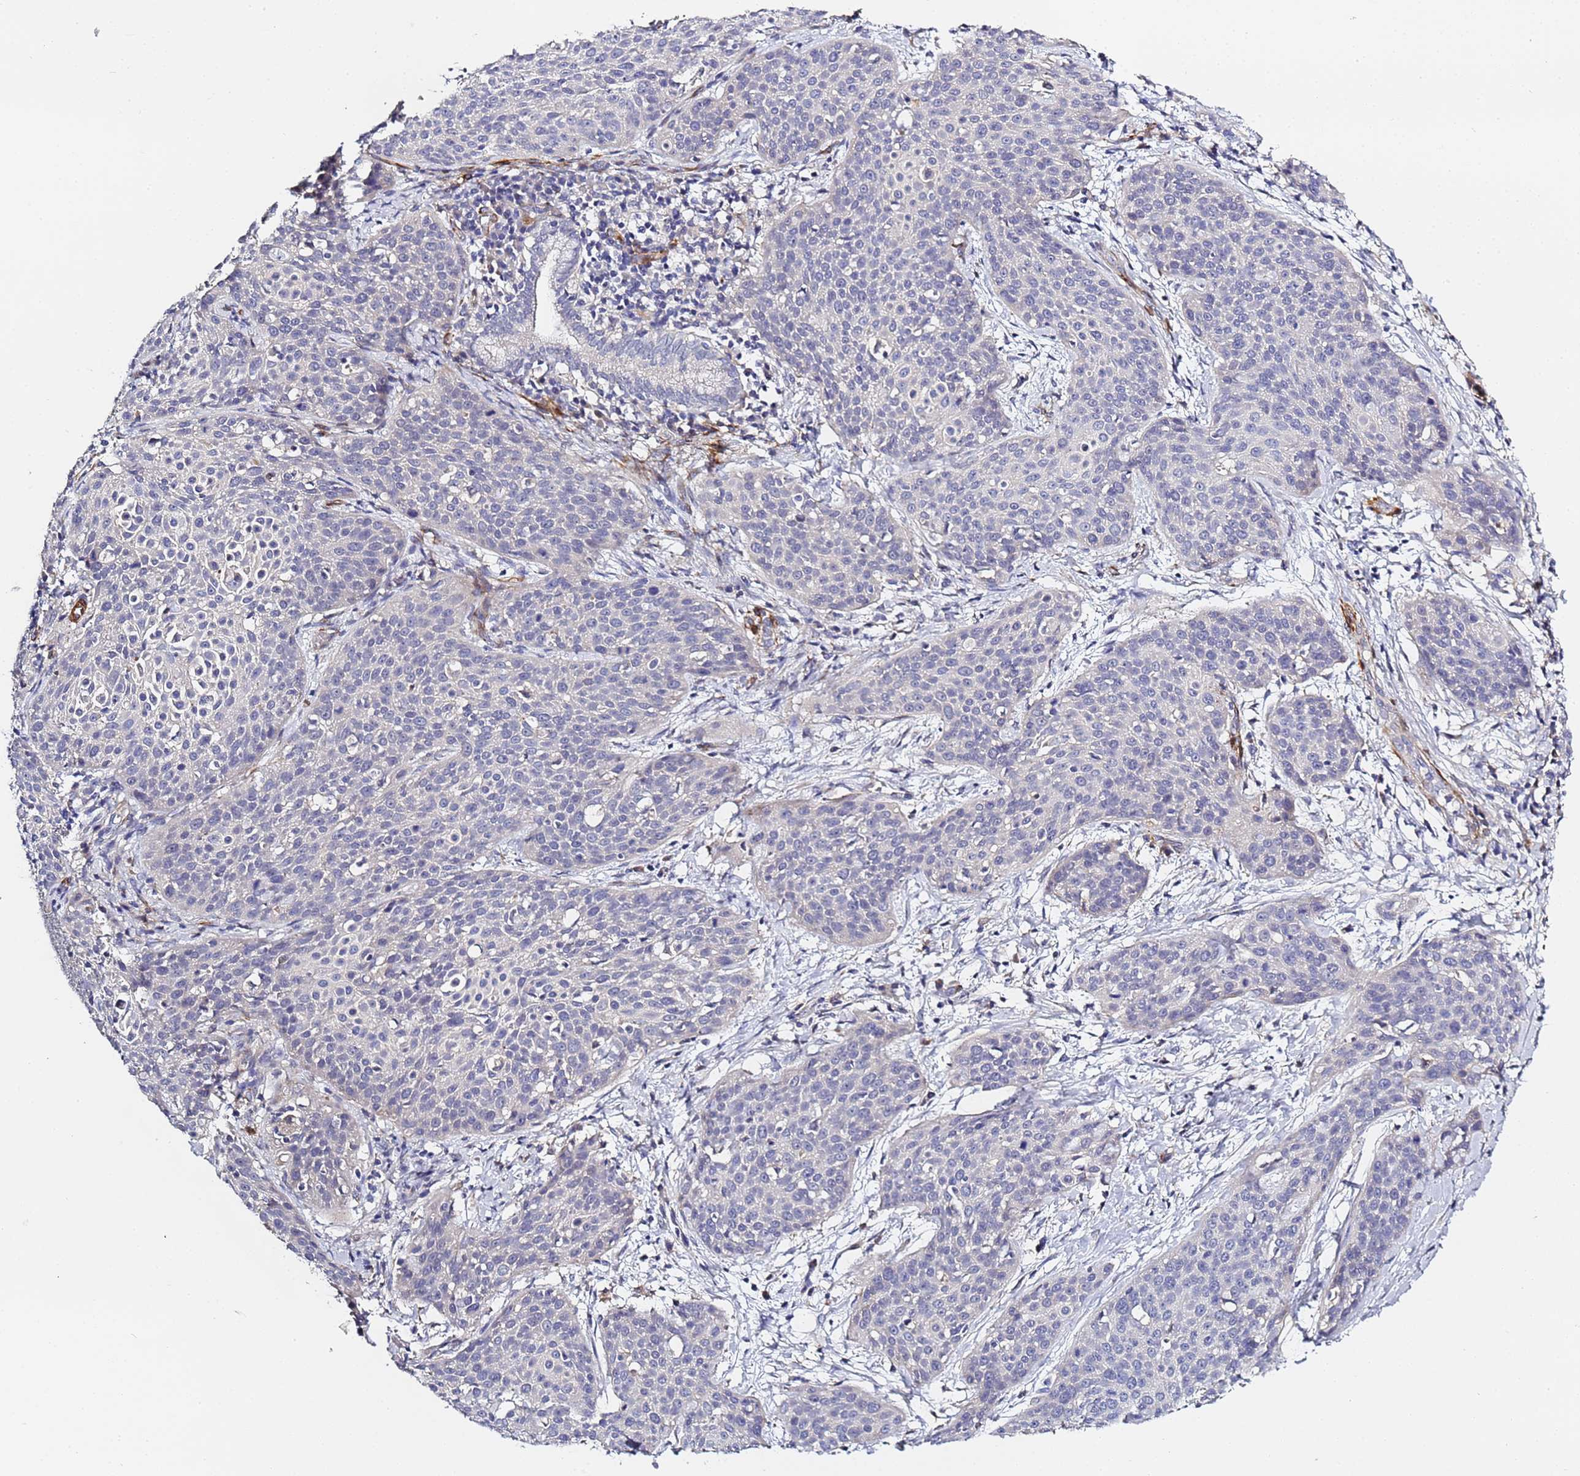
{"staining": {"intensity": "negative", "quantity": "none", "location": "none"}, "tissue": "cervical cancer", "cell_type": "Tumor cells", "image_type": "cancer", "snomed": [{"axis": "morphology", "description": "Squamous cell carcinoma, NOS"}, {"axis": "topography", "description": "Cervix"}], "caption": "Tumor cells show no significant protein expression in cervical cancer.", "gene": "CFH", "patient": {"sex": "female", "age": 38}}